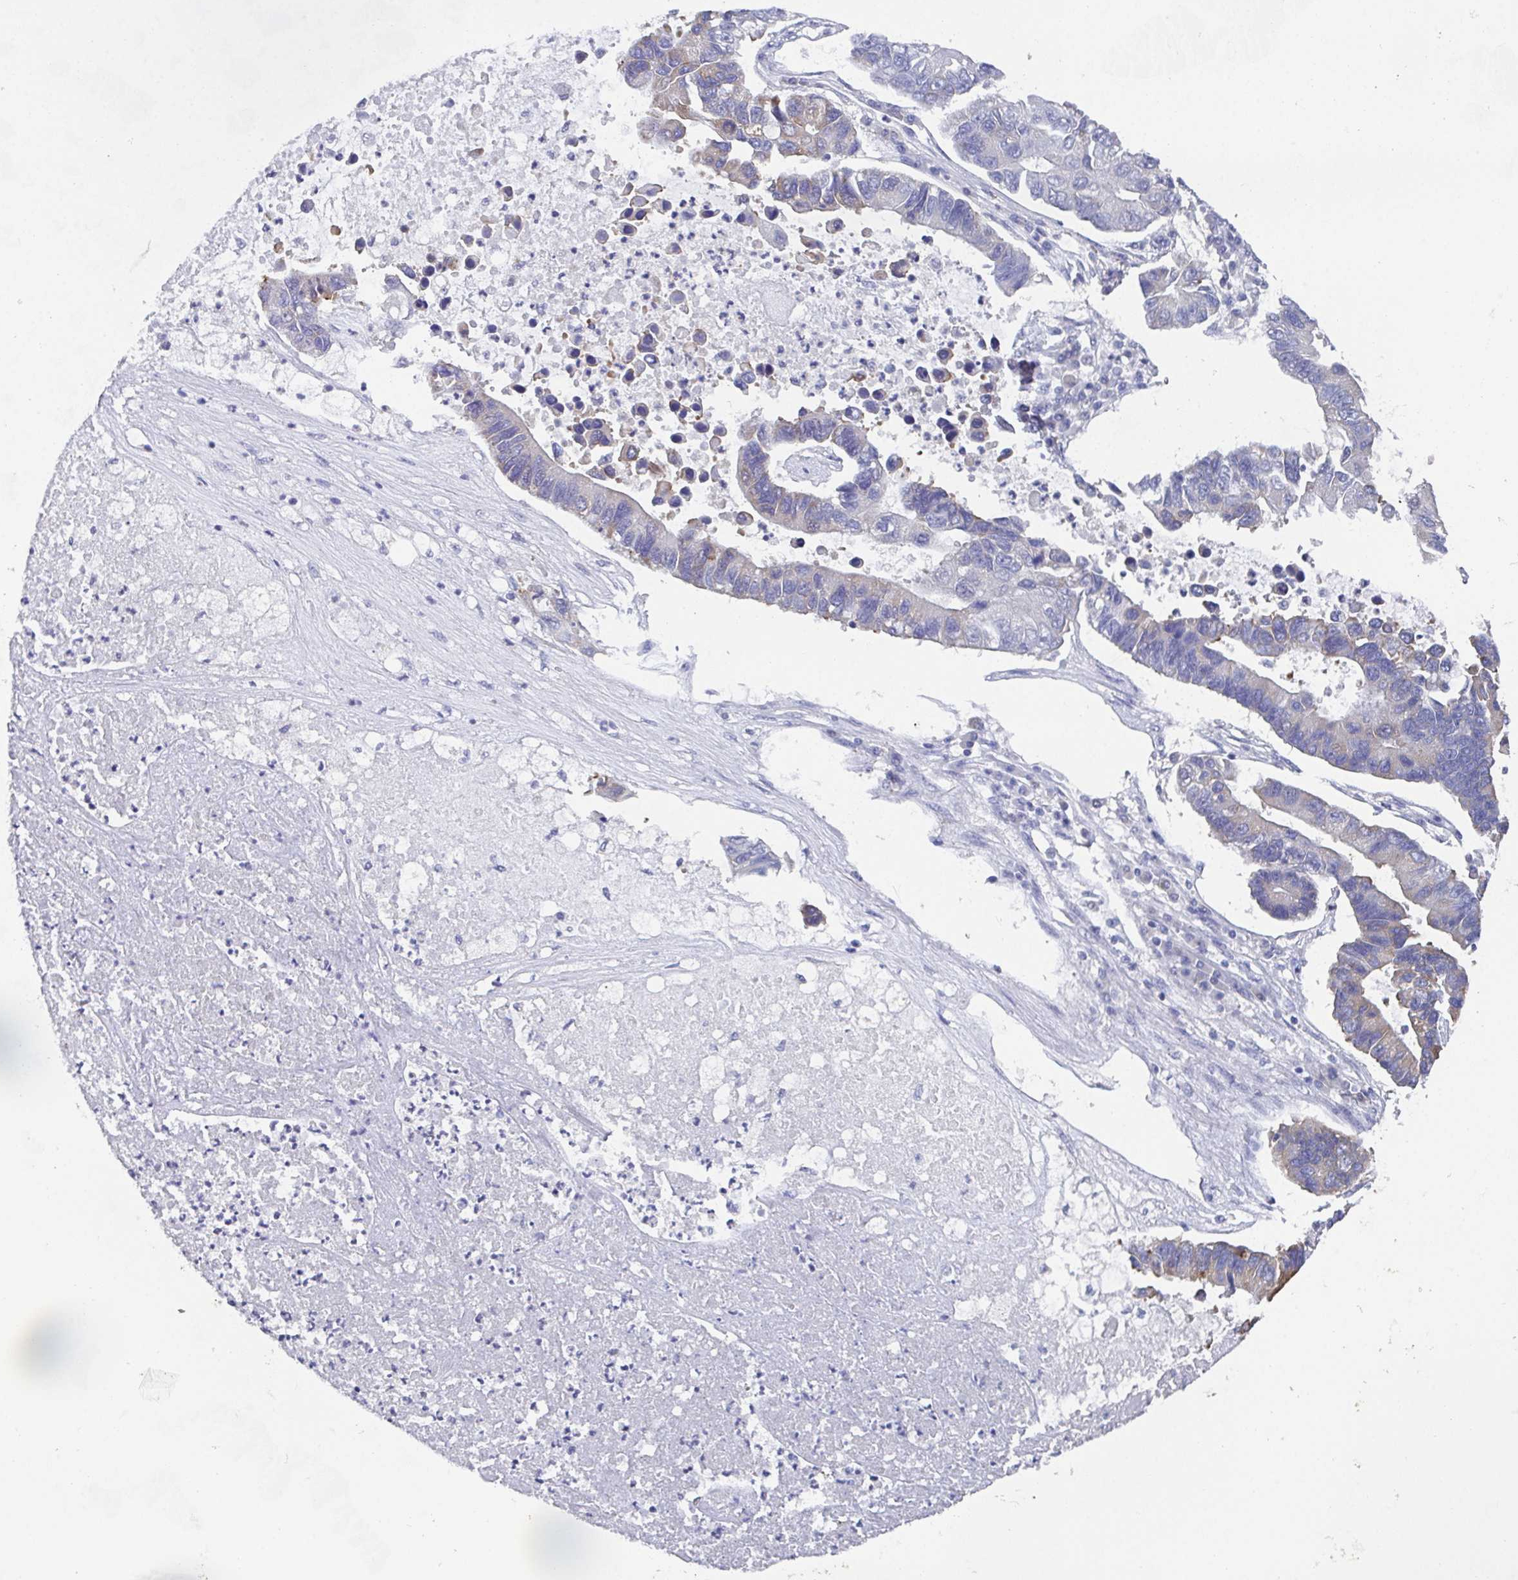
{"staining": {"intensity": "weak", "quantity": "<25%", "location": "cytoplasmic/membranous"}, "tissue": "lung cancer", "cell_type": "Tumor cells", "image_type": "cancer", "snomed": [{"axis": "morphology", "description": "Adenocarcinoma, NOS"}, {"axis": "topography", "description": "Bronchus"}, {"axis": "topography", "description": "Lung"}], "caption": "A high-resolution micrograph shows IHC staining of lung cancer, which reveals no significant expression in tumor cells.", "gene": "SSC4D", "patient": {"sex": "female", "age": 51}}